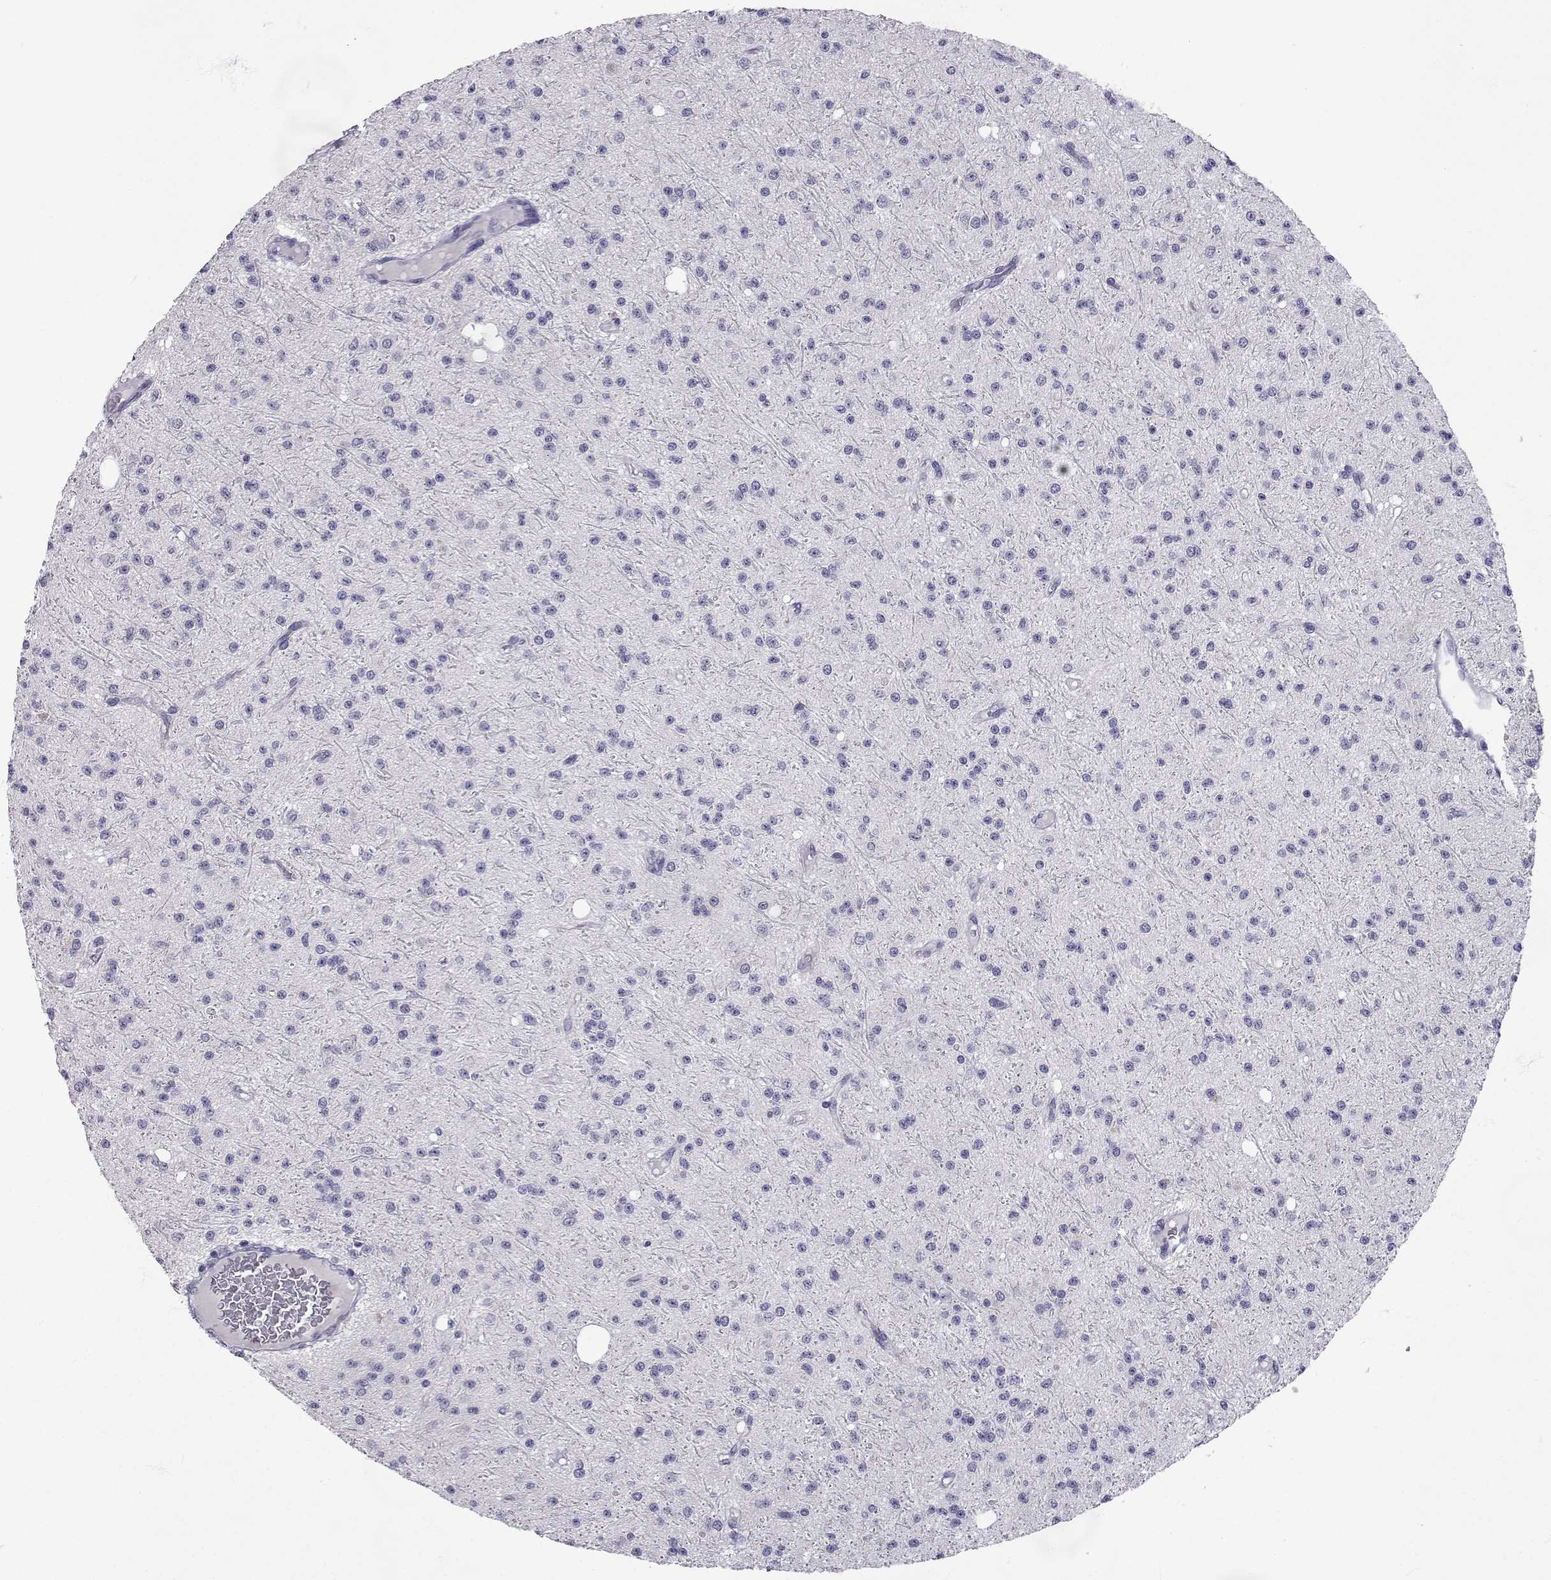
{"staining": {"intensity": "negative", "quantity": "none", "location": "none"}, "tissue": "glioma", "cell_type": "Tumor cells", "image_type": "cancer", "snomed": [{"axis": "morphology", "description": "Glioma, malignant, Low grade"}, {"axis": "topography", "description": "Brain"}], "caption": "Glioma was stained to show a protein in brown. There is no significant staining in tumor cells.", "gene": "SLC6A3", "patient": {"sex": "male", "age": 27}}